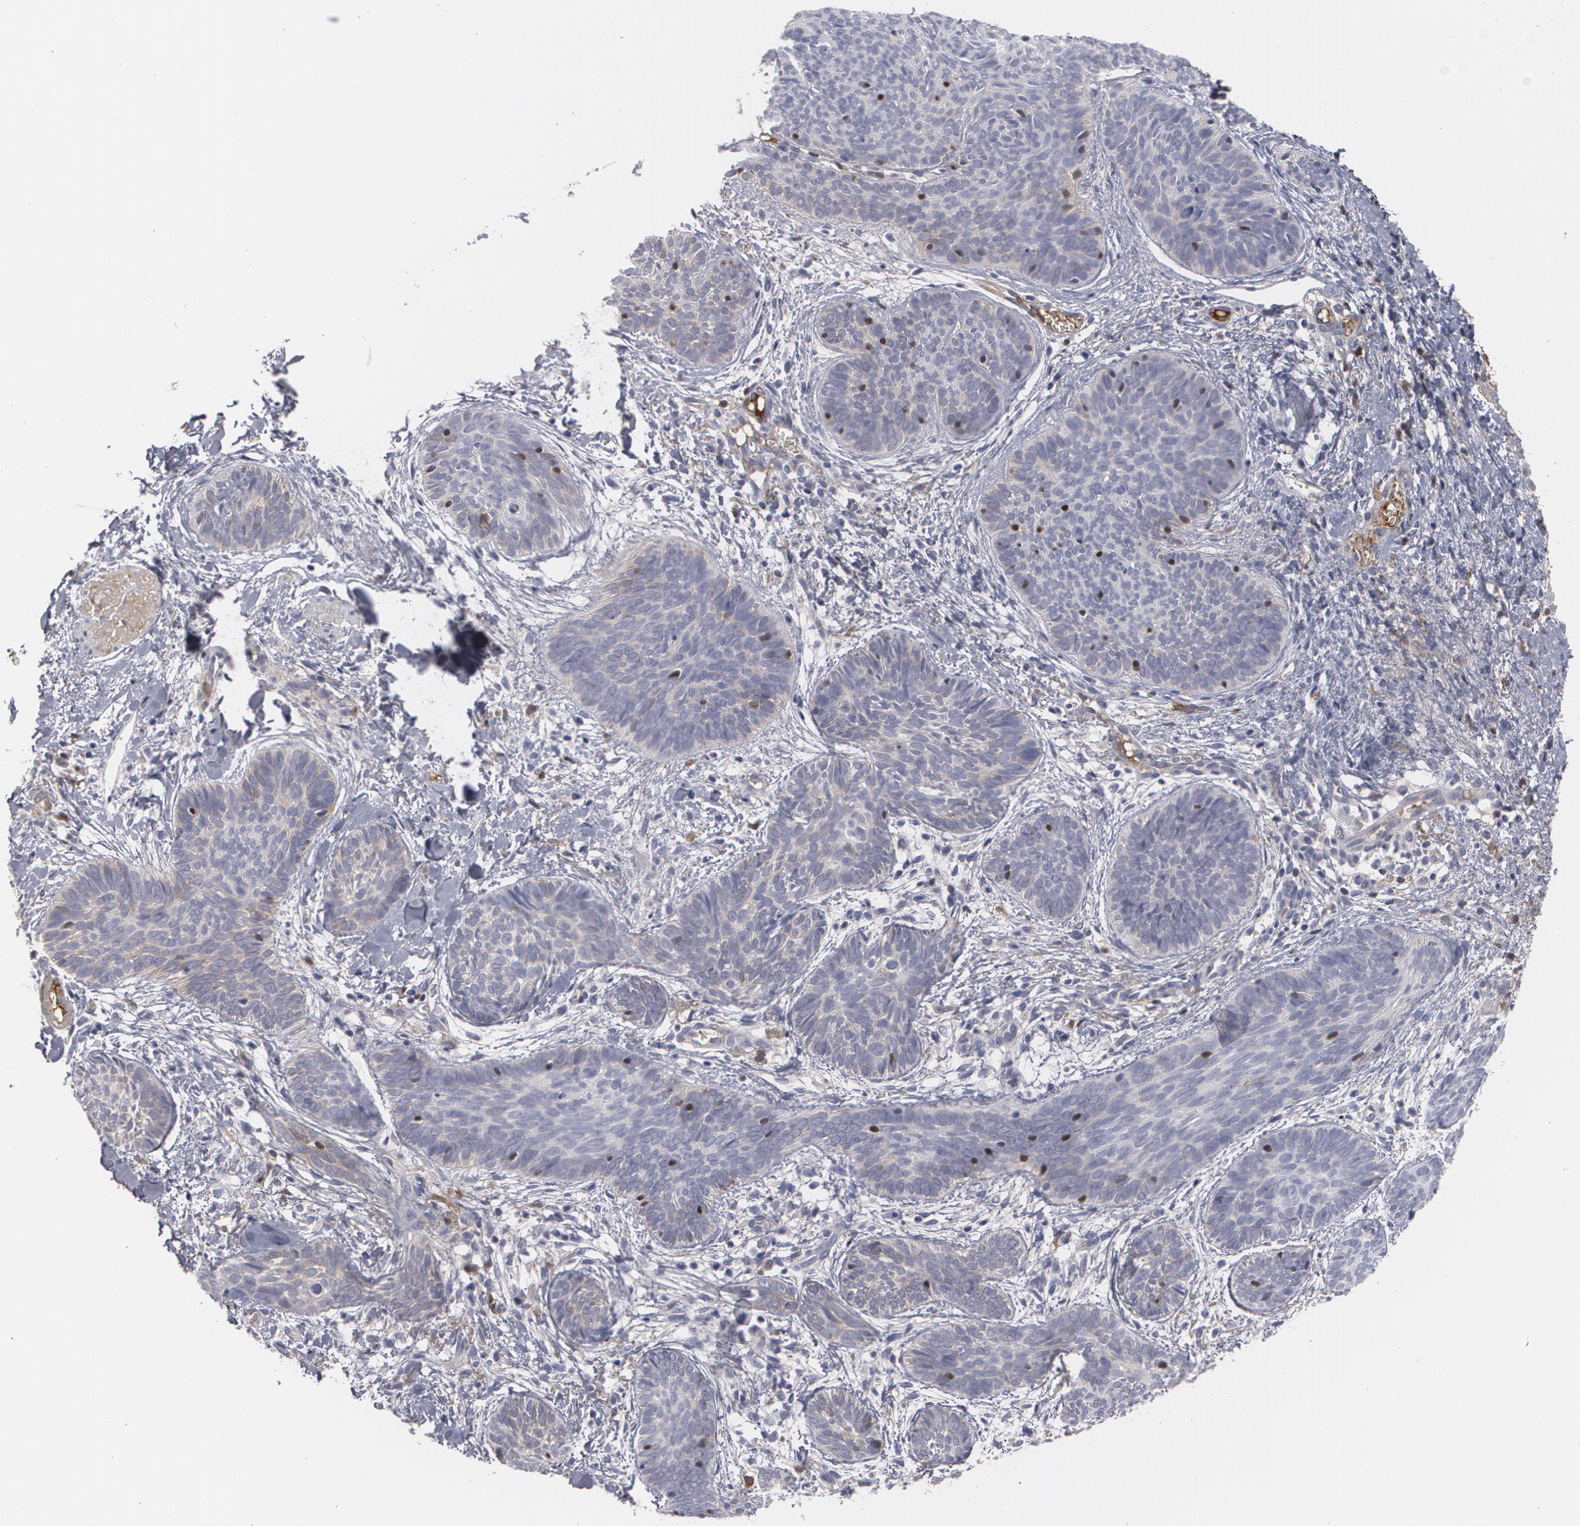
{"staining": {"intensity": "moderate", "quantity": "<25%", "location": "nuclear"}, "tissue": "skin cancer", "cell_type": "Tumor cells", "image_type": "cancer", "snomed": [{"axis": "morphology", "description": "Basal cell carcinoma"}, {"axis": "topography", "description": "Skin"}], "caption": "IHC (DAB) staining of skin cancer displays moderate nuclear protein positivity in approximately <25% of tumor cells.", "gene": "LRG1", "patient": {"sex": "female", "age": 81}}